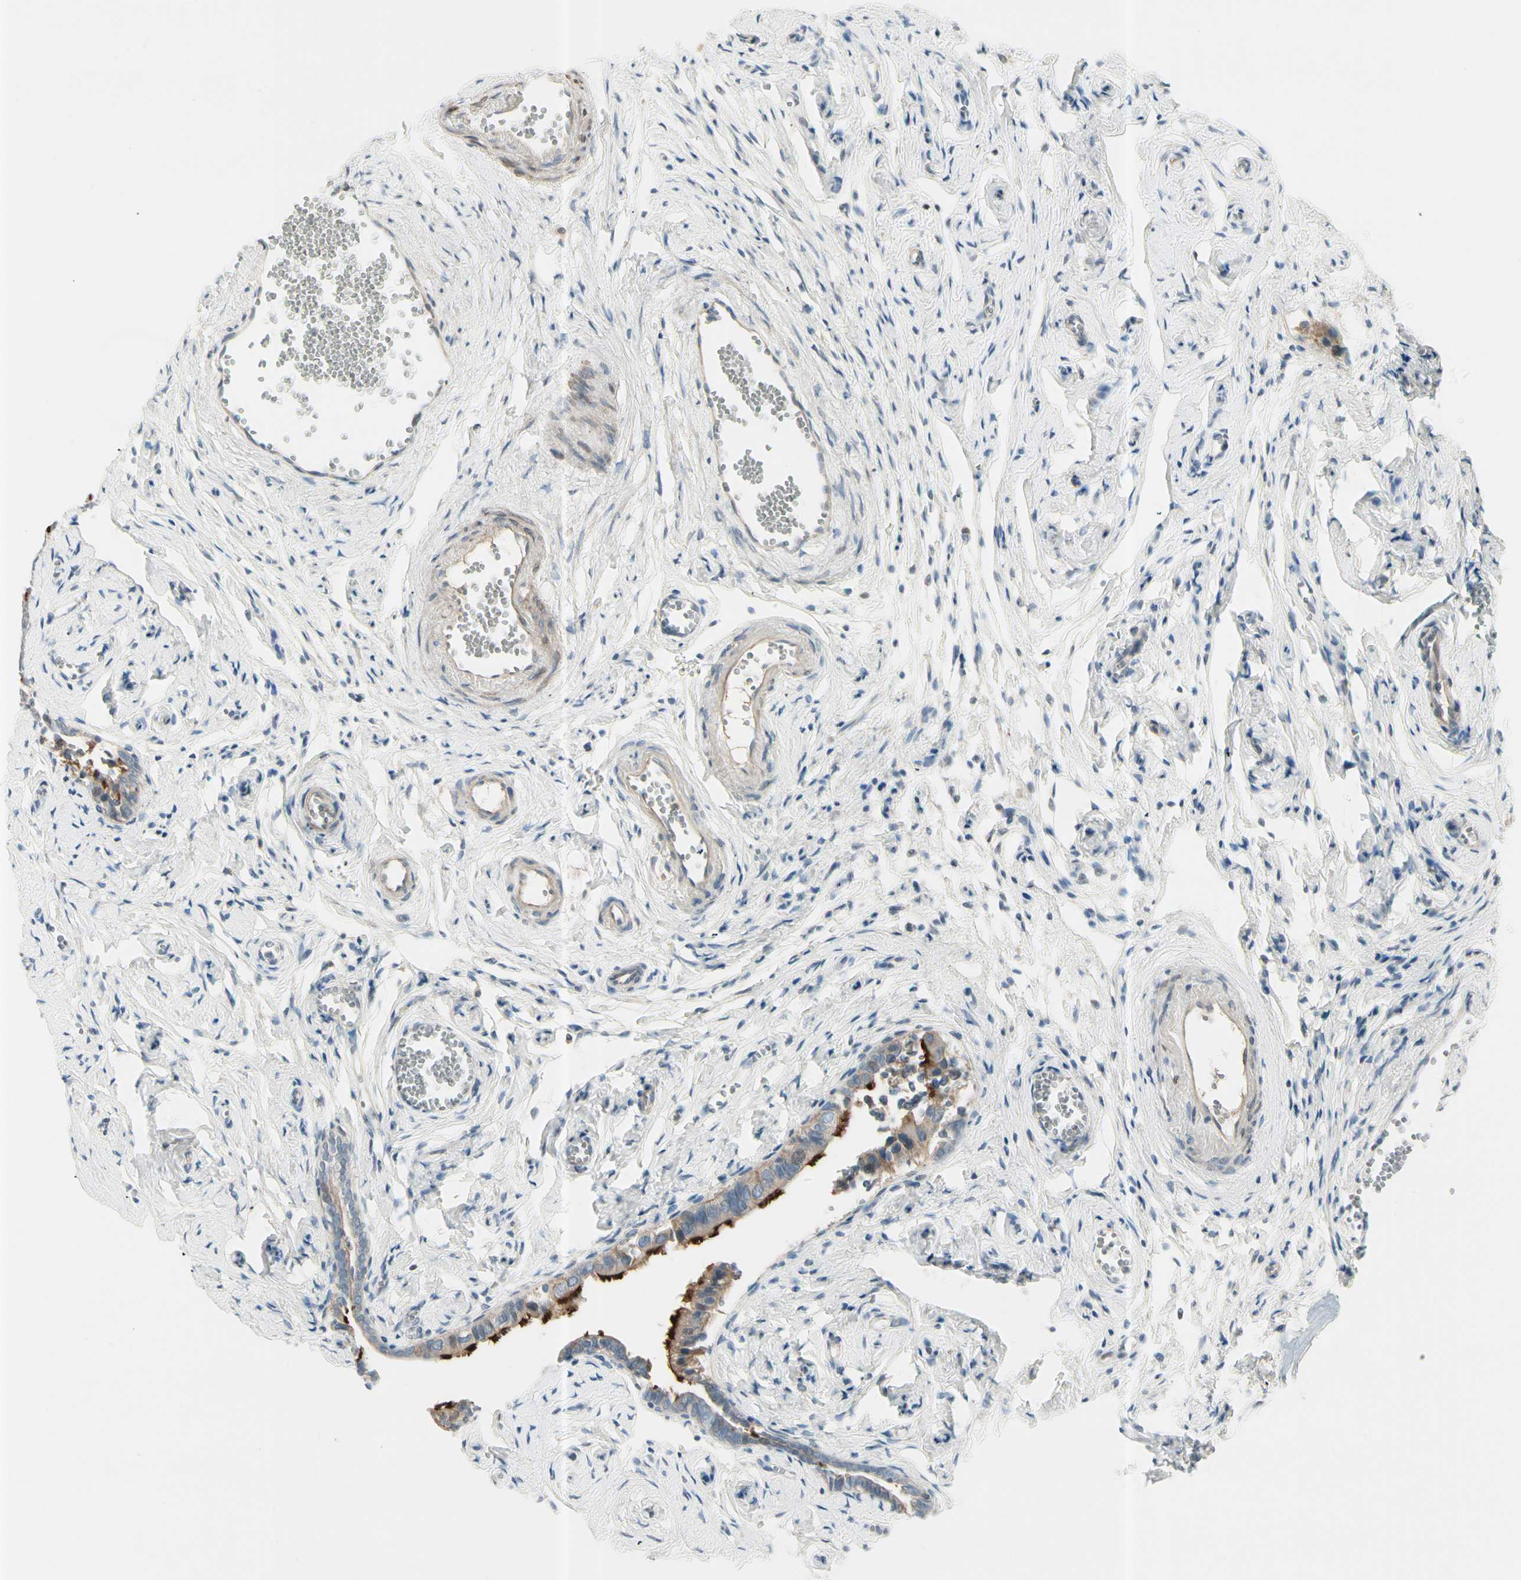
{"staining": {"intensity": "strong", "quantity": "25%-75%", "location": "cytoplasmic/membranous"}, "tissue": "fallopian tube", "cell_type": "Glandular cells", "image_type": "normal", "snomed": [{"axis": "morphology", "description": "Normal tissue, NOS"}, {"axis": "topography", "description": "Fallopian tube"}], "caption": "Immunohistochemistry (IHC) (DAB (3,3'-diaminobenzidine)) staining of normal fallopian tube reveals strong cytoplasmic/membranous protein staining in approximately 25%-75% of glandular cells. The protein is stained brown, and the nuclei are stained in blue (DAB IHC with brightfield microscopy, high magnification).", "gene": "CYP2E1", "patient": {"sex": "female", "age": 71}}